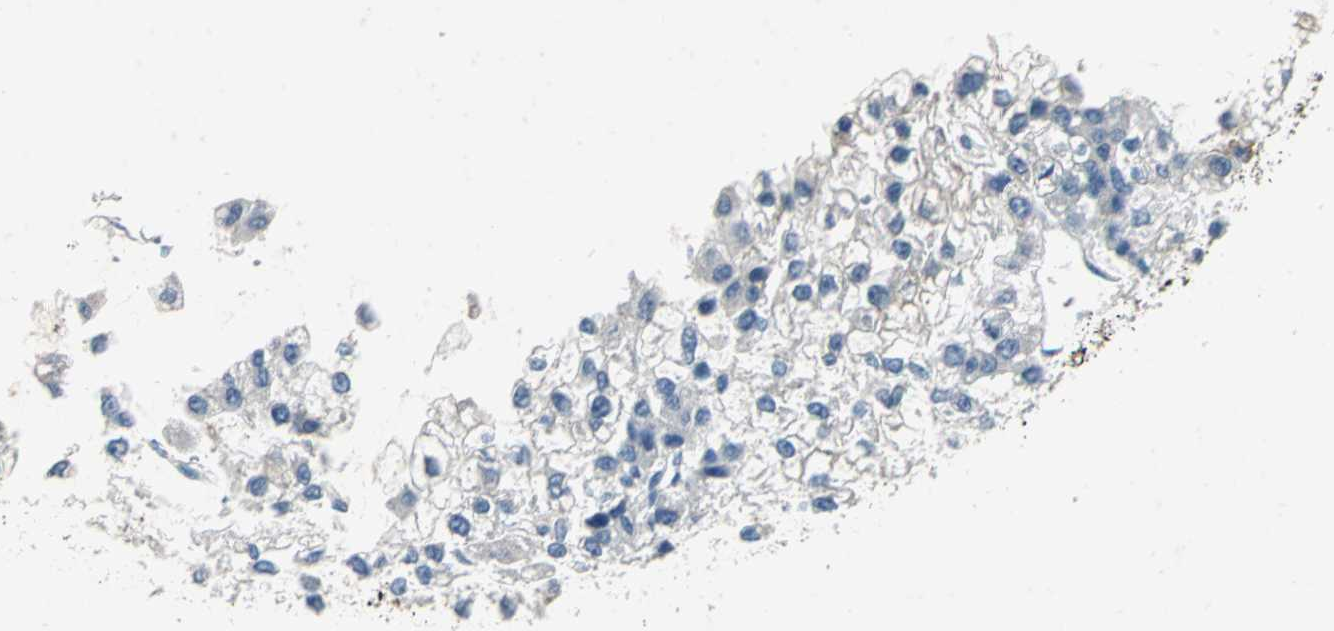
{"staining": {"intensity": "negative", "quantity": "none", "location": "none"}, "tissue": "liver cancer", "cell_type": "Tumor cells", "image_type": "cancer", "snomed": [{"axis": "morphology", "description": "Carcinoma, Hepatocellular, NOS"}, {"axis": "topography", "description": "Liver"}], "caption": "Immunohistochemistry (IHC) histopathology image of neoplastic tissue: human hepatocellular carcinoma (liver) stained with DAB (3,3'-diaminobenzidine) demonstrates no significant protein expression in tumor cells. (Immunohistochemistry, brightfield microscopy, high magnification).", "gene": "PTGDS", "patient": {"sex": "female", "age": 66}}